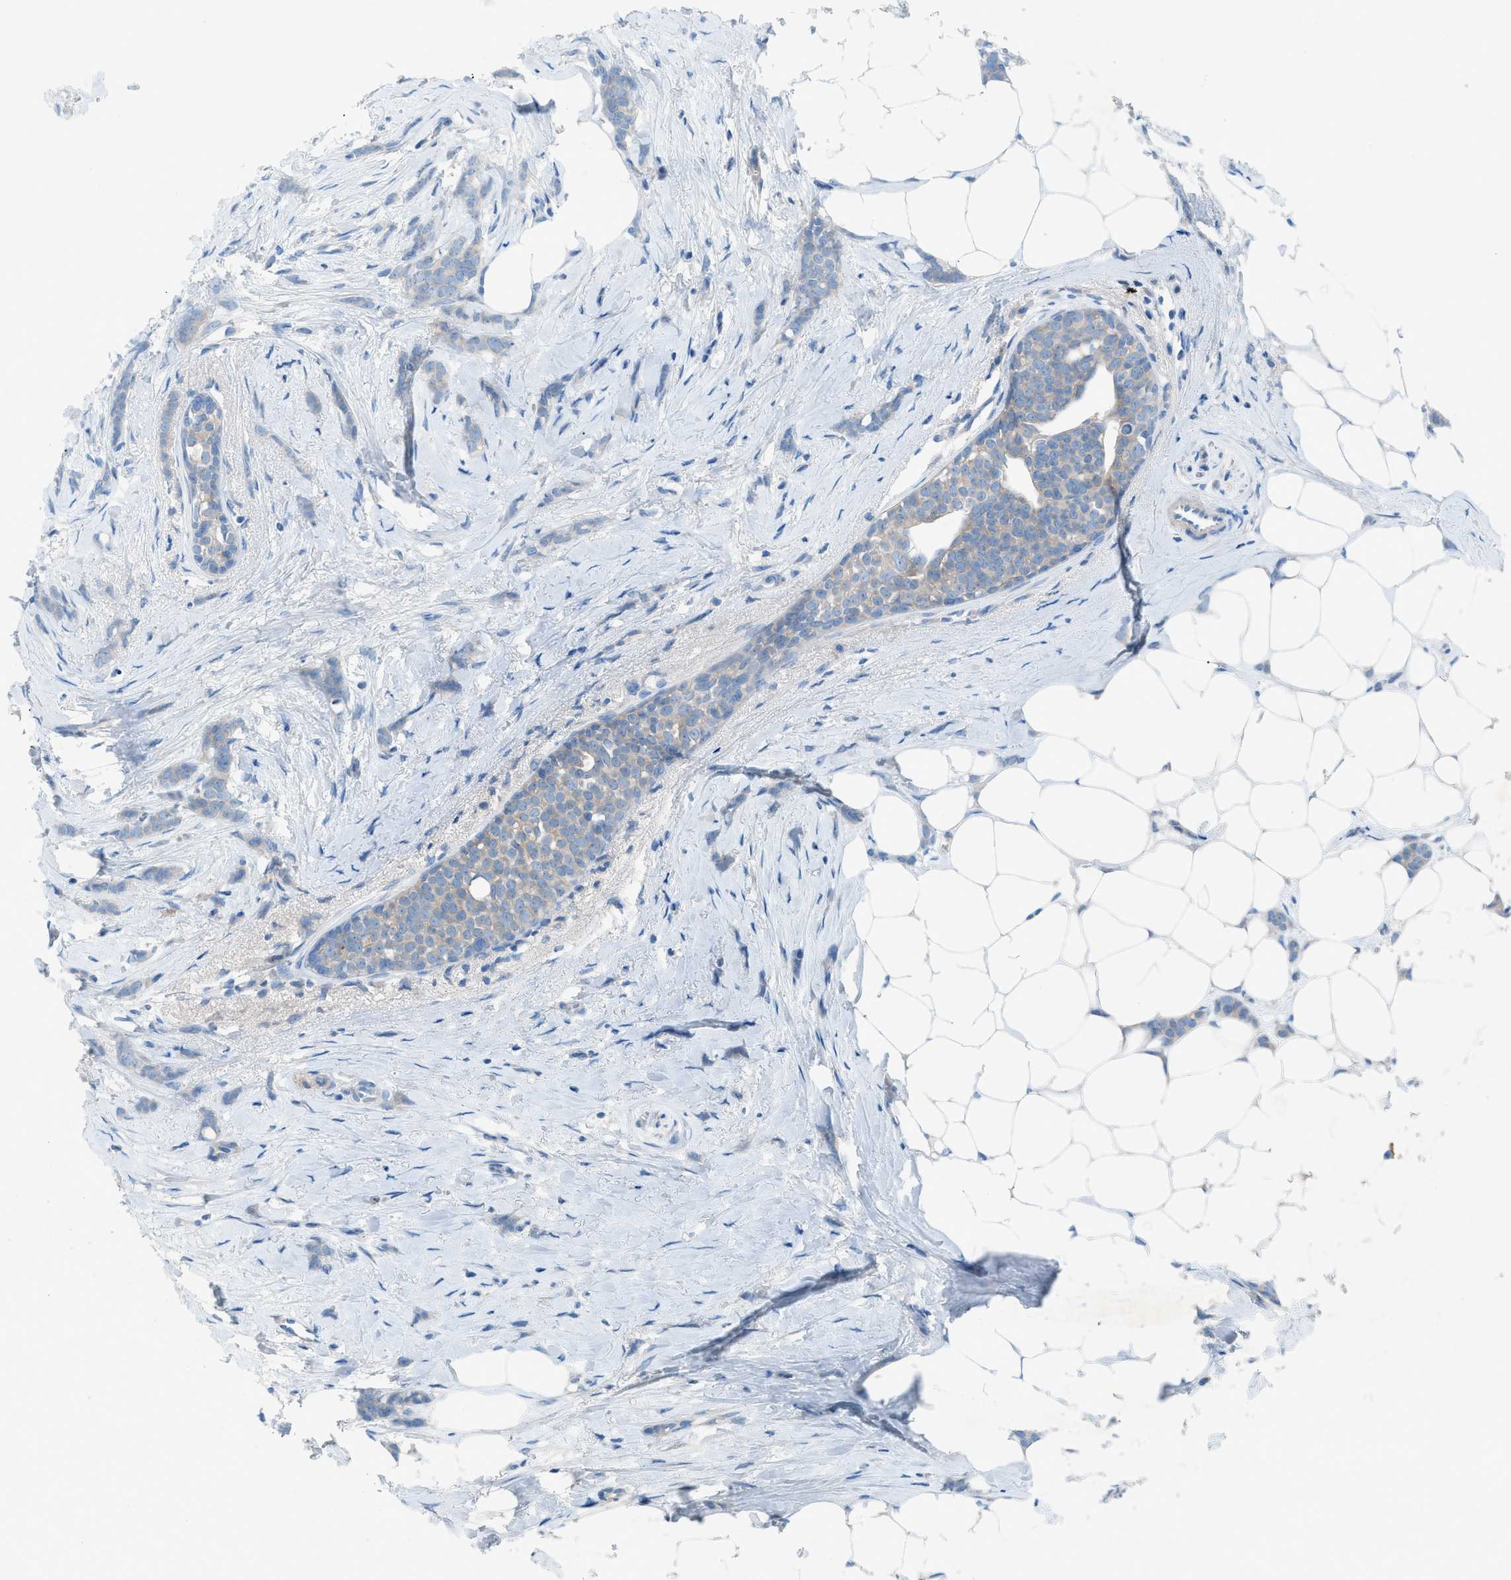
{"staining": {"intensity": "weak", "quantity": "<25%", "location": "cytoplasmic/membranous"}, "tissue": "breast cancer", "cell_type": "Tumor cells", "image_type": "cancer", "snomed": [{"axis": "morphology", "description": "Lobular carcinoma, in situ"}, {"axis": "morphology", "description": "Lobular carcinoma"}, {"axis": "topography", "description": "Breast"}], "caption": "A high-resolution photomicrograph shows immunohistochemistry staining of breast cancer, which shows no significant positivity in tumor cells. The staining was performed using DAB (3,3'-diaminobenzidine) to visualize the protein expression in brown, while the nuclei were stained in blue with hematoxylin (Magnification: 20x).", "gene": "C5AR2", "patient": {"sex": "female", "age": 41}}